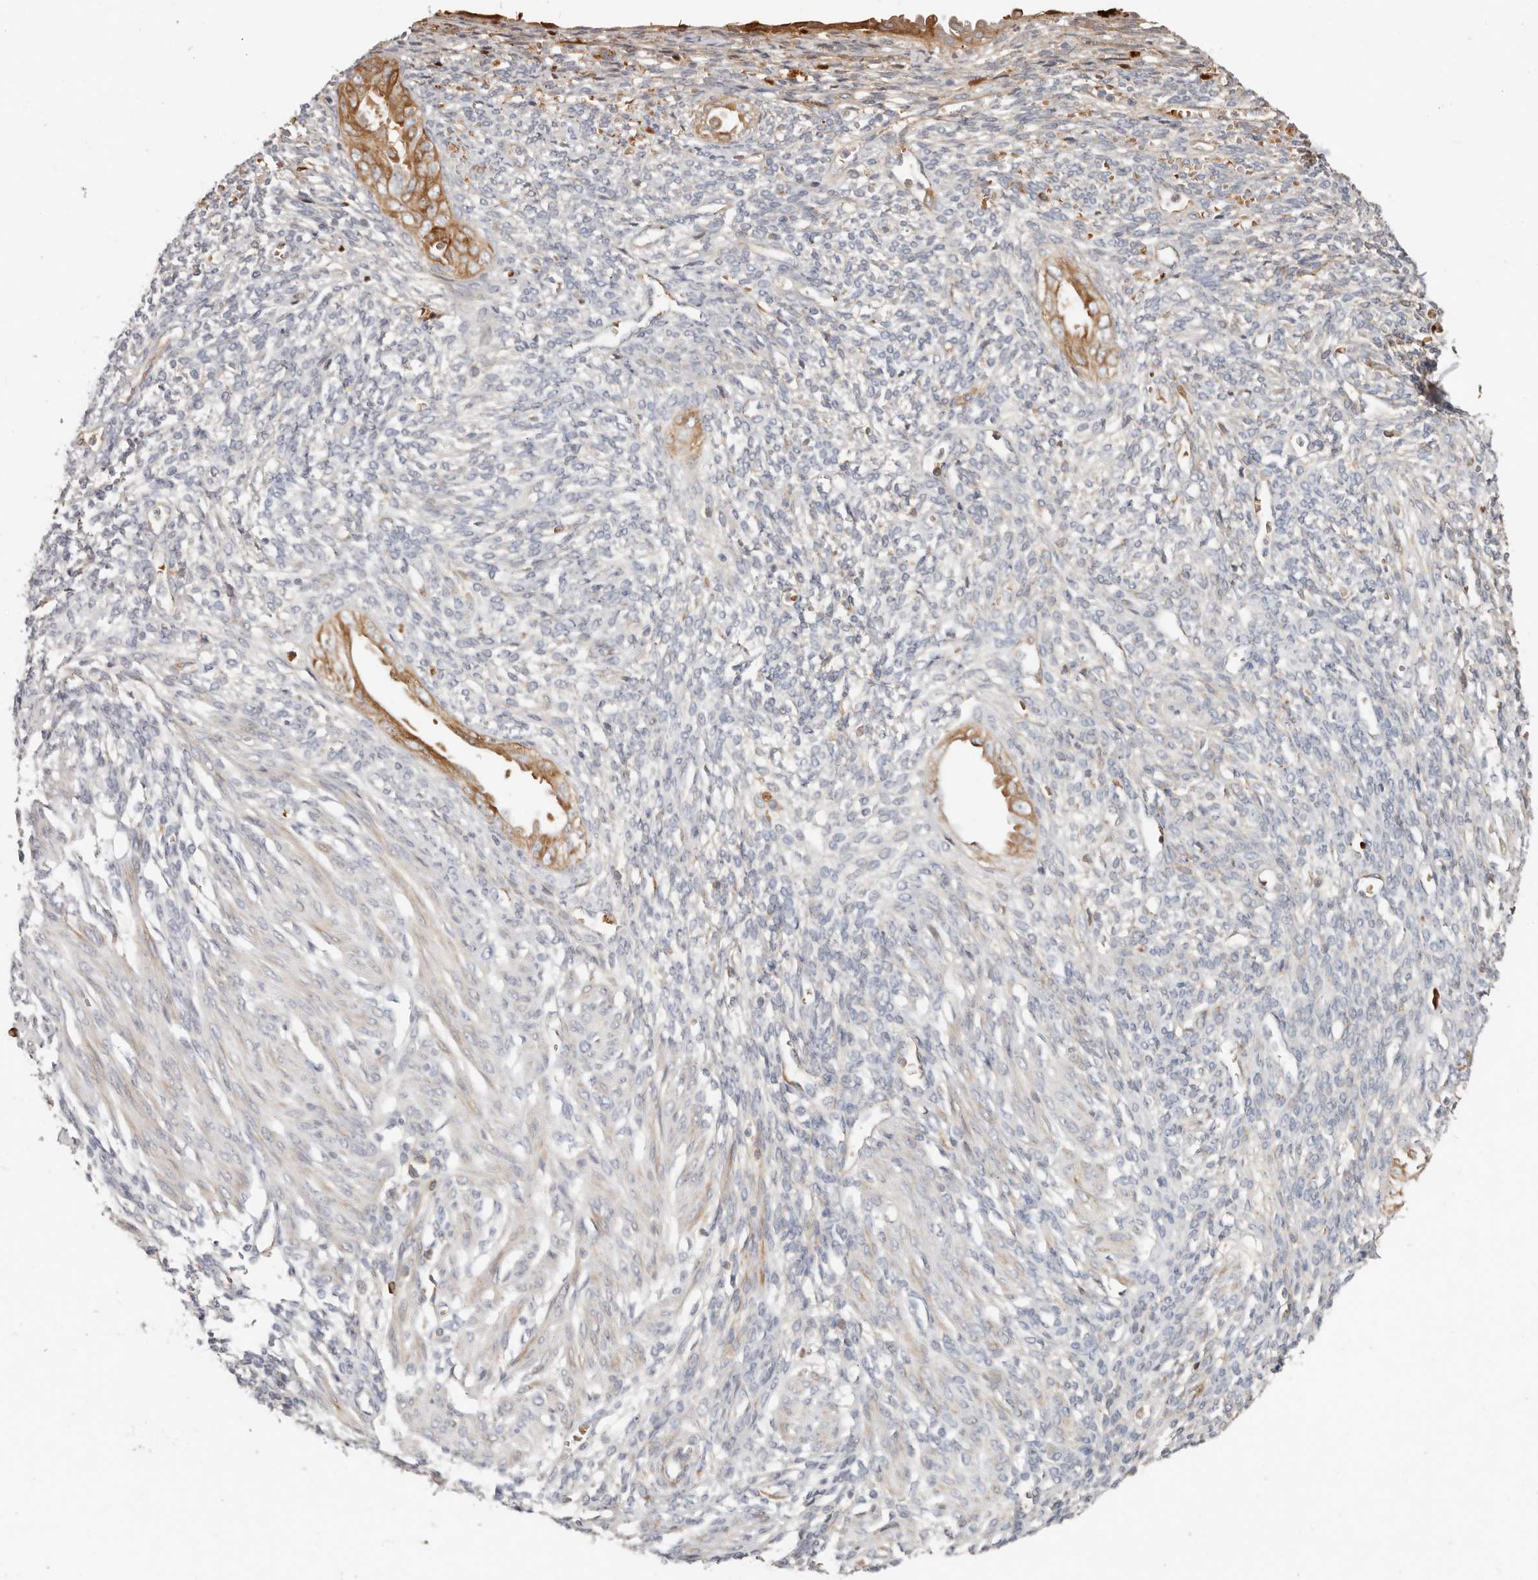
{"staining": {"intensity": "negative", "quantity": "none", "location": "none"}, "tissue": "endometrium", "cell_type": "Cells in endometrial stroma", "image_type": "normal", "snomed": [{"axis": "morphology", "description": "Normal tissue, NOS"}, {"axis": "topography", "description": "Endometrium"}], "caption": "Immunohistochemistry (IHC) of unremarkable human endometrium exhibits no expression in cells in endometrial stroma.", "gene": "MTFR2", "patient": {"sex": "female", "age": 66}}